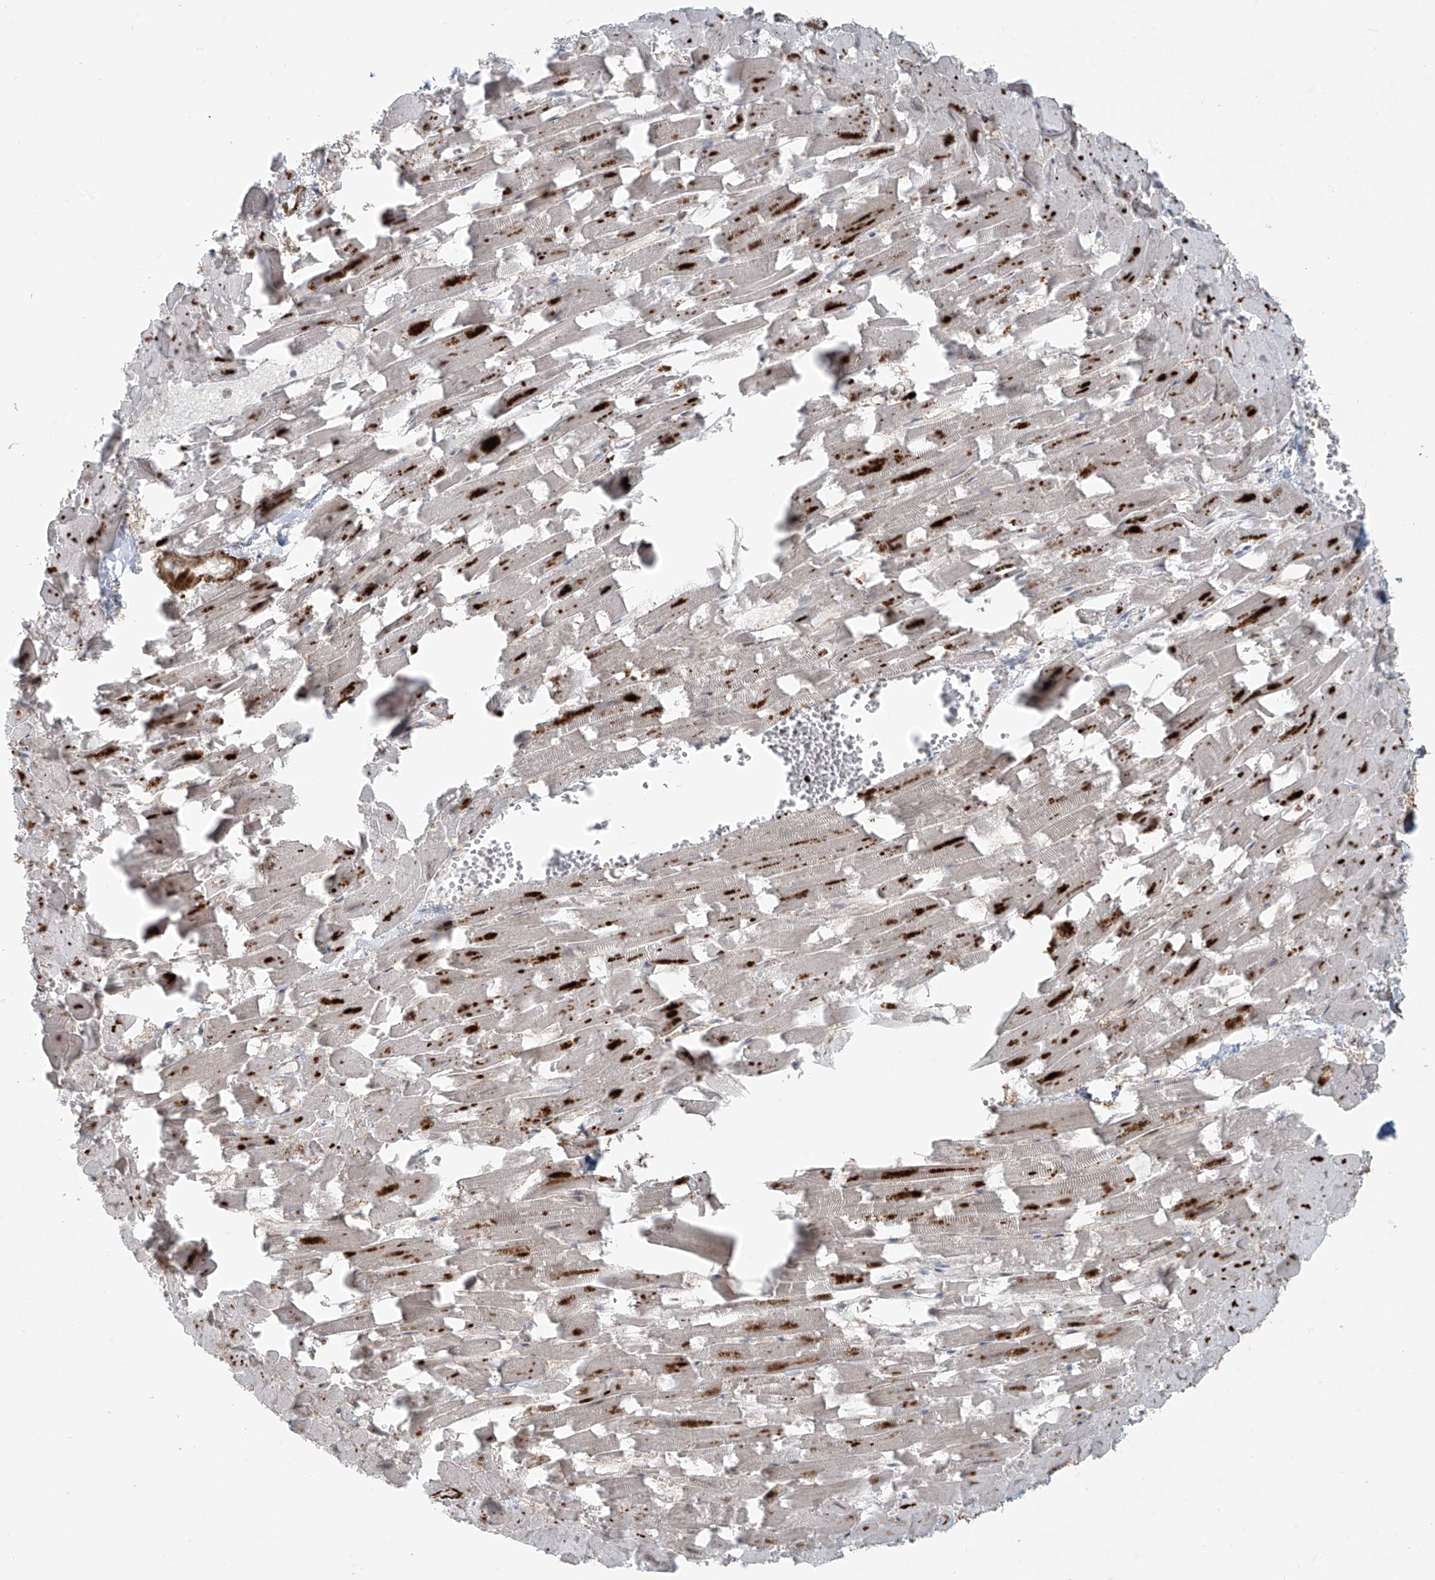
{"staining": {"intensity": "moderate", "quantity": "<25%", "location": "nuclear"}, "tissue": "heart muscle", "cell_type": "Cardiomyocytes", "image_type": "normal", "snomed": [{"axis": "morphology", "description": "Normal tissue, NOS"}, {"axis": "topography", "description": "Heart"}], "caption": "Unremarkable heart muscle was stained to show a protein in brown. There is low levels of moderate nuclear positivity in approximately <25% of cardiomyocytes. (brown staining indicates protein expression, while blue staining denotes nuclei).", "gene": "RASGEF1A", "patient": {"sex": "female", "age": 64}}